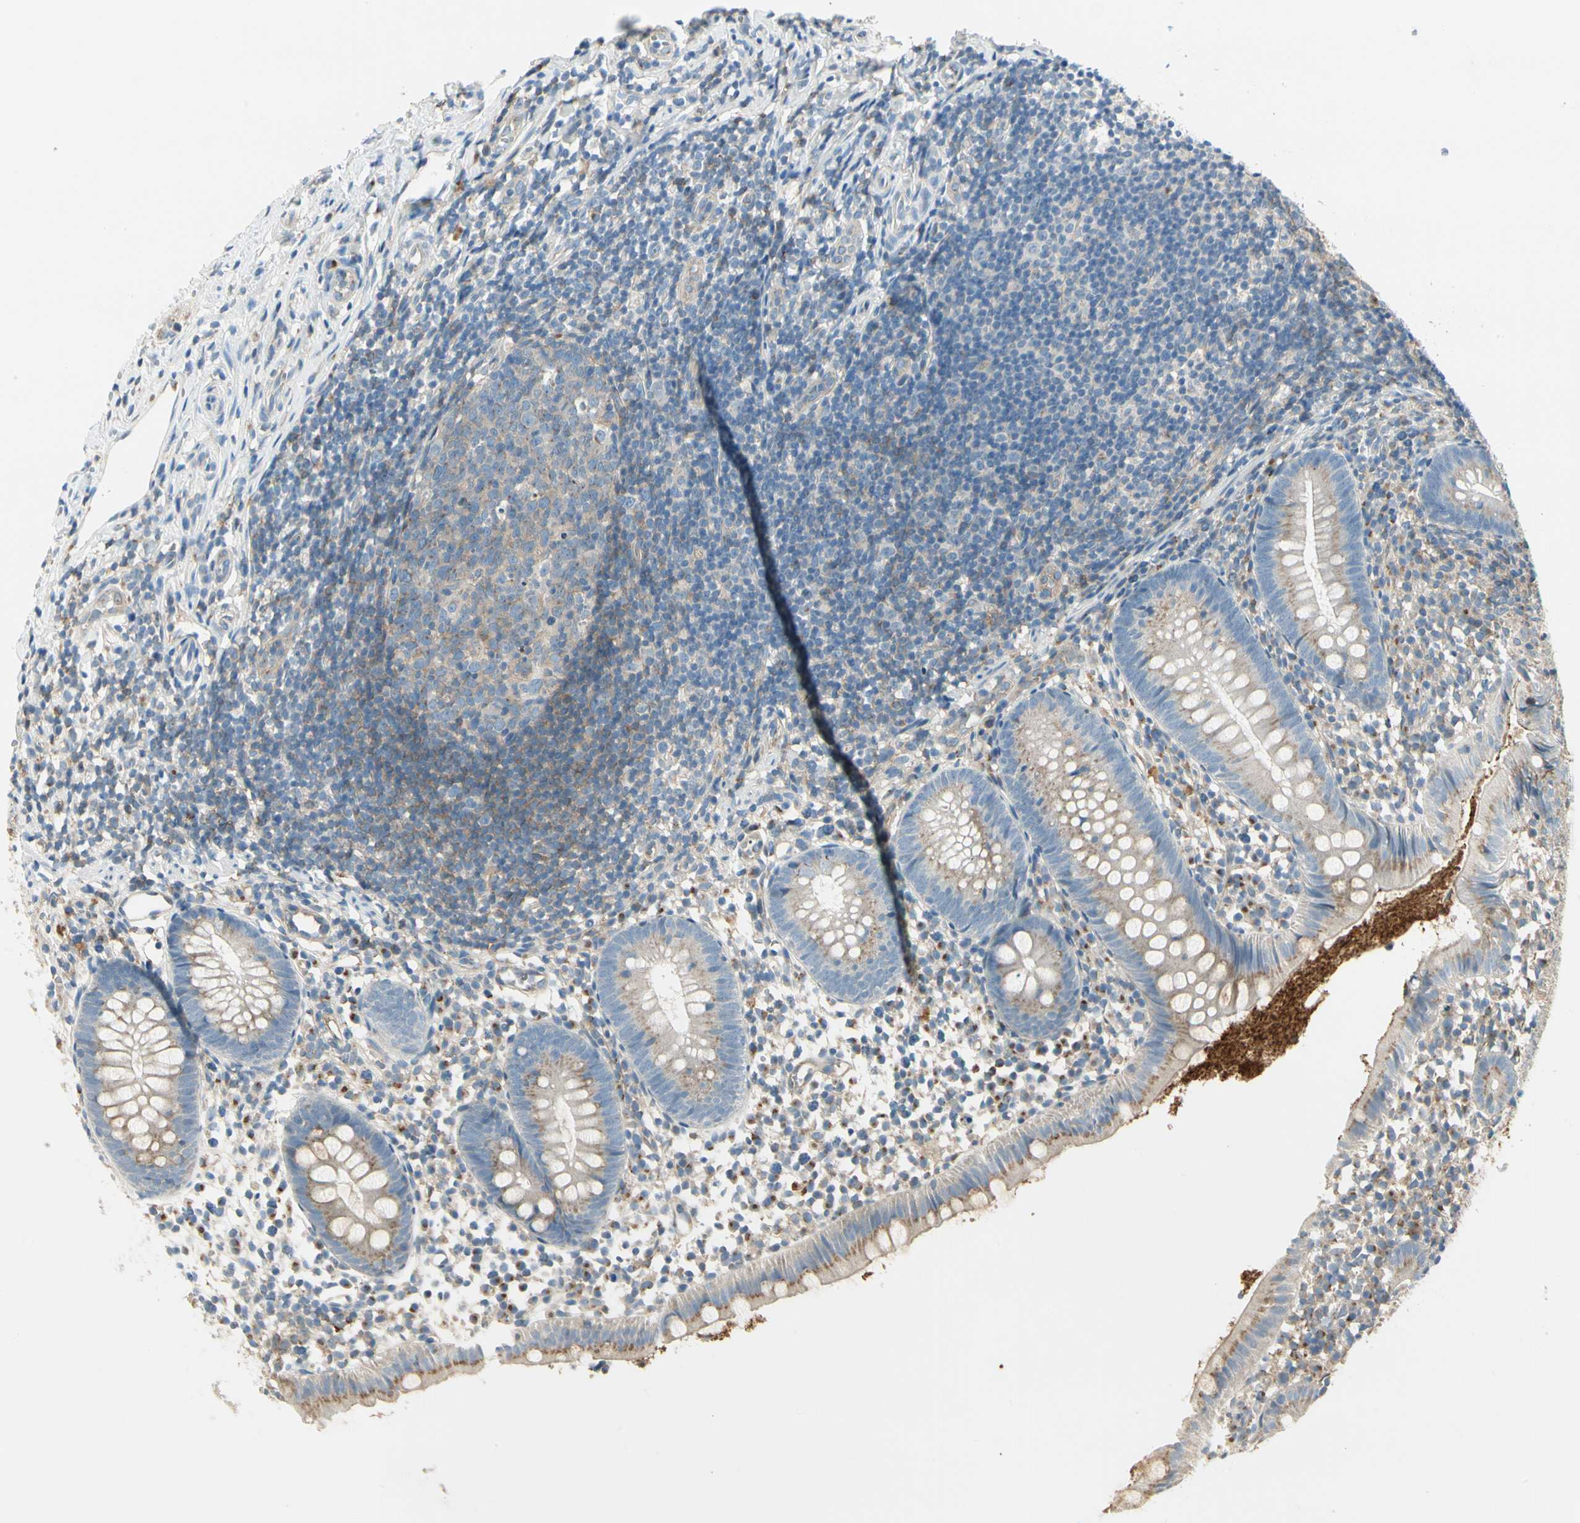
{"staining": {"intensity": "moderate", "quantity": ">75%", "location": "cytoplasmic/membranous"}, "tissue": "appendix", "cell_type": "Glandular cells", "image_type": "normal", "snomed": [{"axis": "morphology", "description": "Normal tissue, NOS"}, {"axis": "topography", "description": "Appendix"}], "caption": "Immunohistochemistry (IHC) of unremarkable appendix reveals medium levels of moderate cytoplasmic/membranous staining in approximately >75% of glandular cells.", "gene": "ABCA3", "patient": {"sex": "female", "age": 20}}